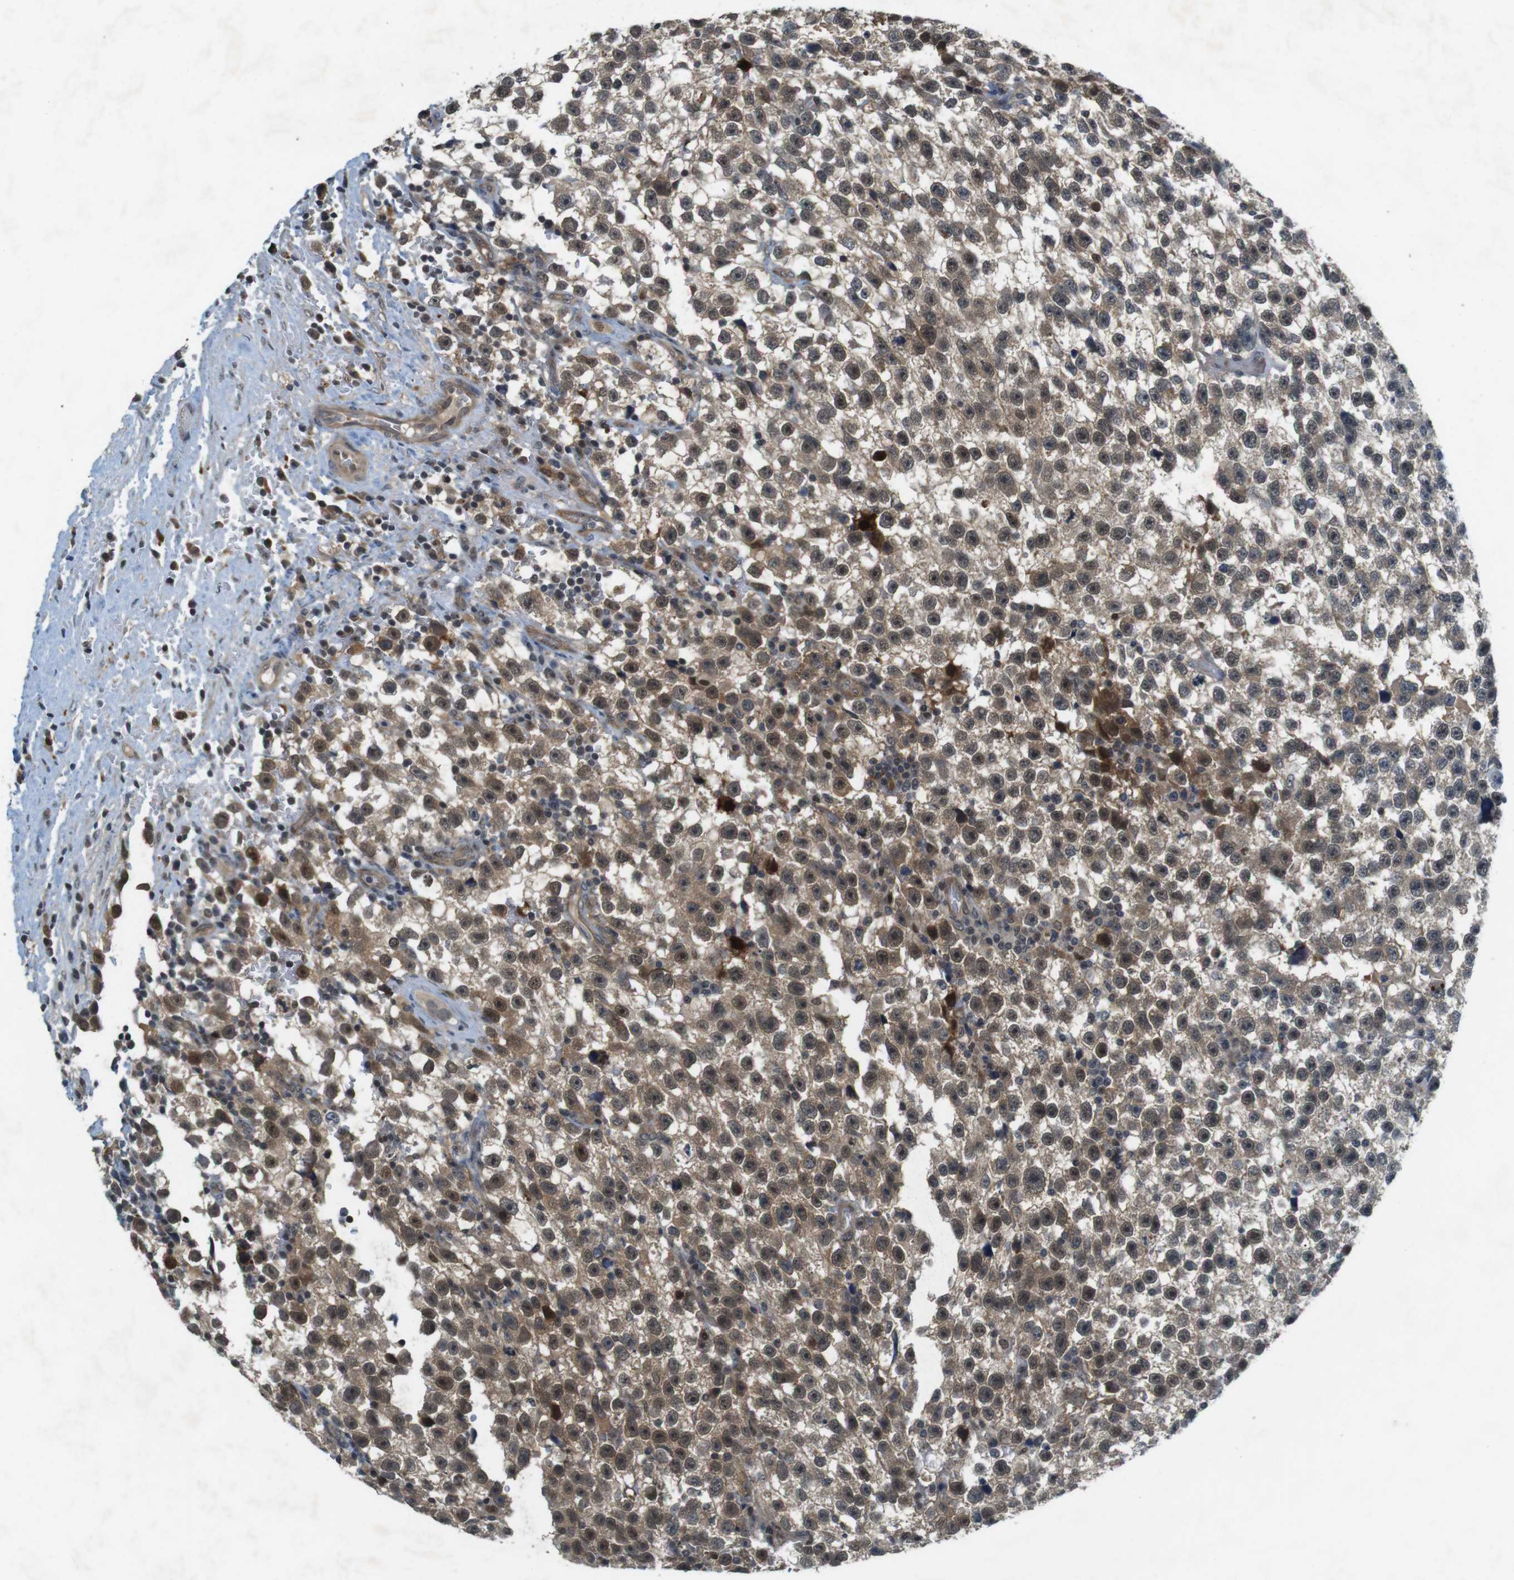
{"staining": {"intensity": "moderate", "quantity": ">75%", "location": "cytoplasmic/membranous,nuclear"}, "tissue": "testis cancer", "cell_type": "Tumor cells", "image_type": "cancer", "snomed": [{"axis": "morphology", "description": "Seminoma, NOS"}, {"axis": "topography", "description": "Testis"}], "caption": "The immunohistochemical stain labels moderate cytoplasmic/membranous and nuclear staining in tumor cells of seminoma (testis) tissue.", "gene": "MAPKAPK5", "patient": {"sex": "male", "age": 33}}